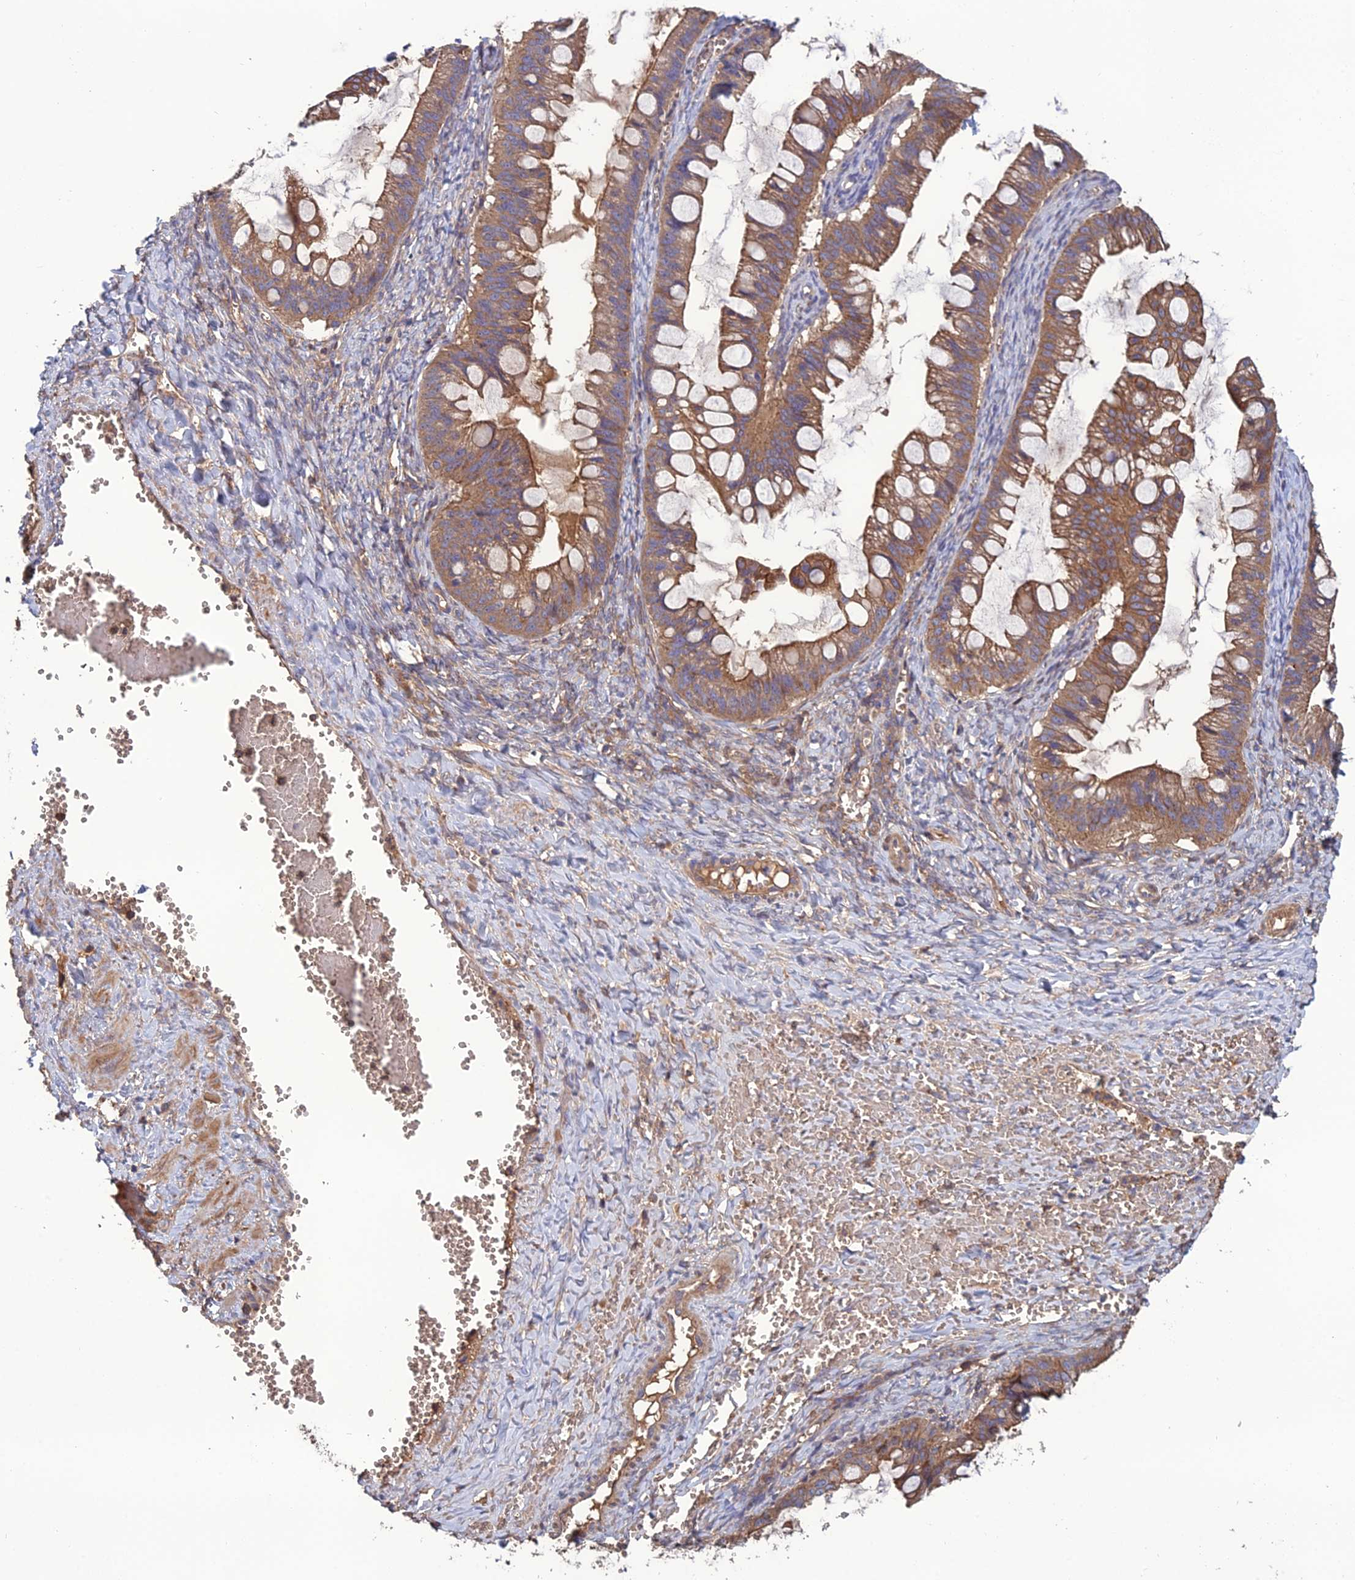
{"staining": {"intensity": "moderate", "quantity": ">75%", "location": "cytoplasmic/membranous"}, "tissue": "ovarian cancer", "cell_type": "Tumor cells", "image_type": "cancer", "snomed": [{"axis": "morphology", "description": "Cystadenocarcinoma, mucinous, NOS"}, {"axis": "topography", "description": "Ovary"}], "caption": "Moderate cytoplasmic/membranous protein positivity is present in about >75% of tumor cells in ovarian cancer. The staining was performed using DAB (3,3'-diaminobenzidine), with brown indicating positive protein expression. Nuclei are stained blue with hematoxylin.", "gene": "GALR2", "patient": {"sex": "female", "age": 73}}